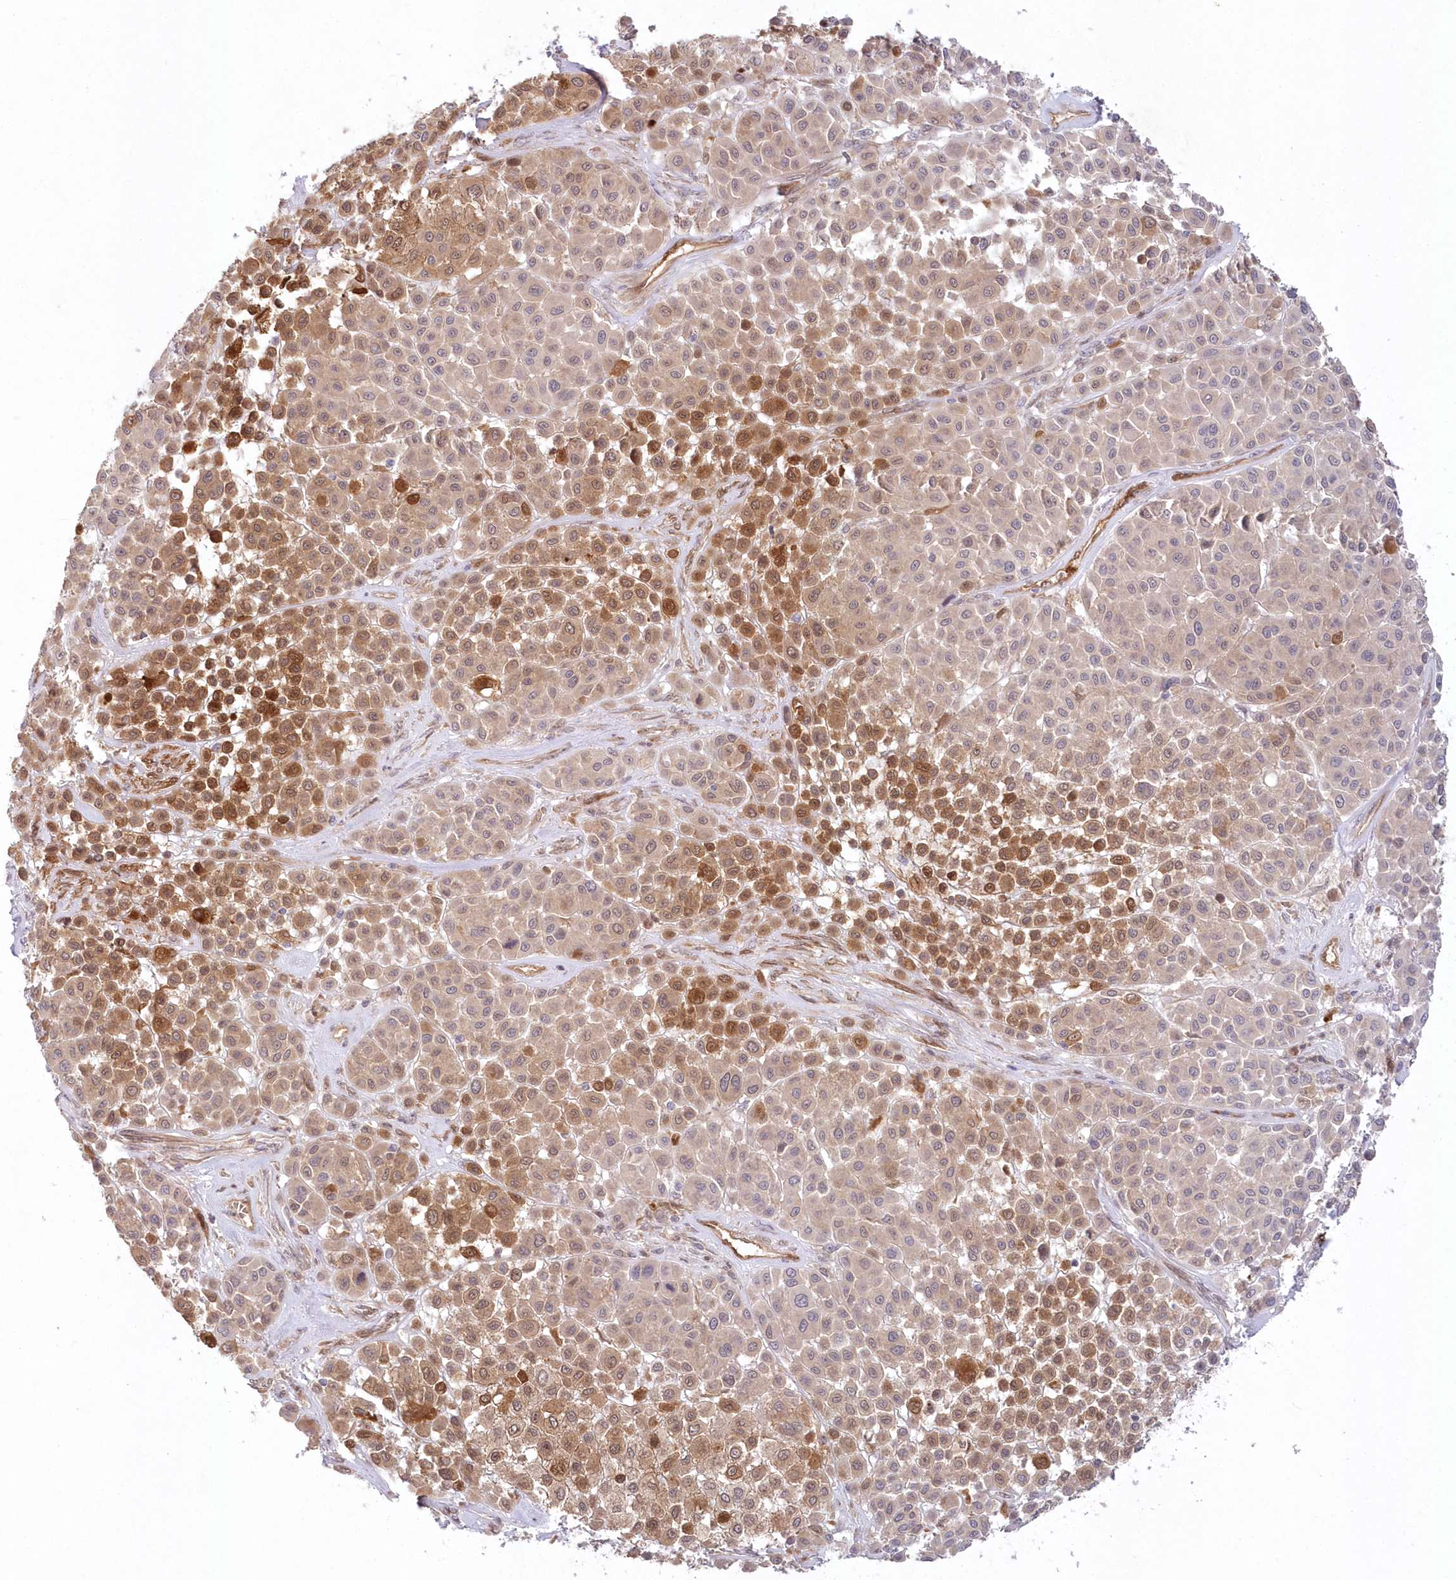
{"staining": {"intensity": "moderate", "quantity": ">75%", "location": "cytoplasmic/membranous,nuclear"}, "tissue": "melanoma", "cell_type": "Tumor cells", "image_type": "cancer", "snomed": [{"axis": "morphology", "description": "Malignant melanoma, Metastatic site"}, {"axis": "topography", "description": "Soft tissue"}], "caption": "Tumor cells reveal medium levels of moderate cytoplasmic/membranous and nuclear positivity in approximately >75% of cells in melanoma.", "gene": "GBE1", "patient": {"sex": "male", "age": 41}}